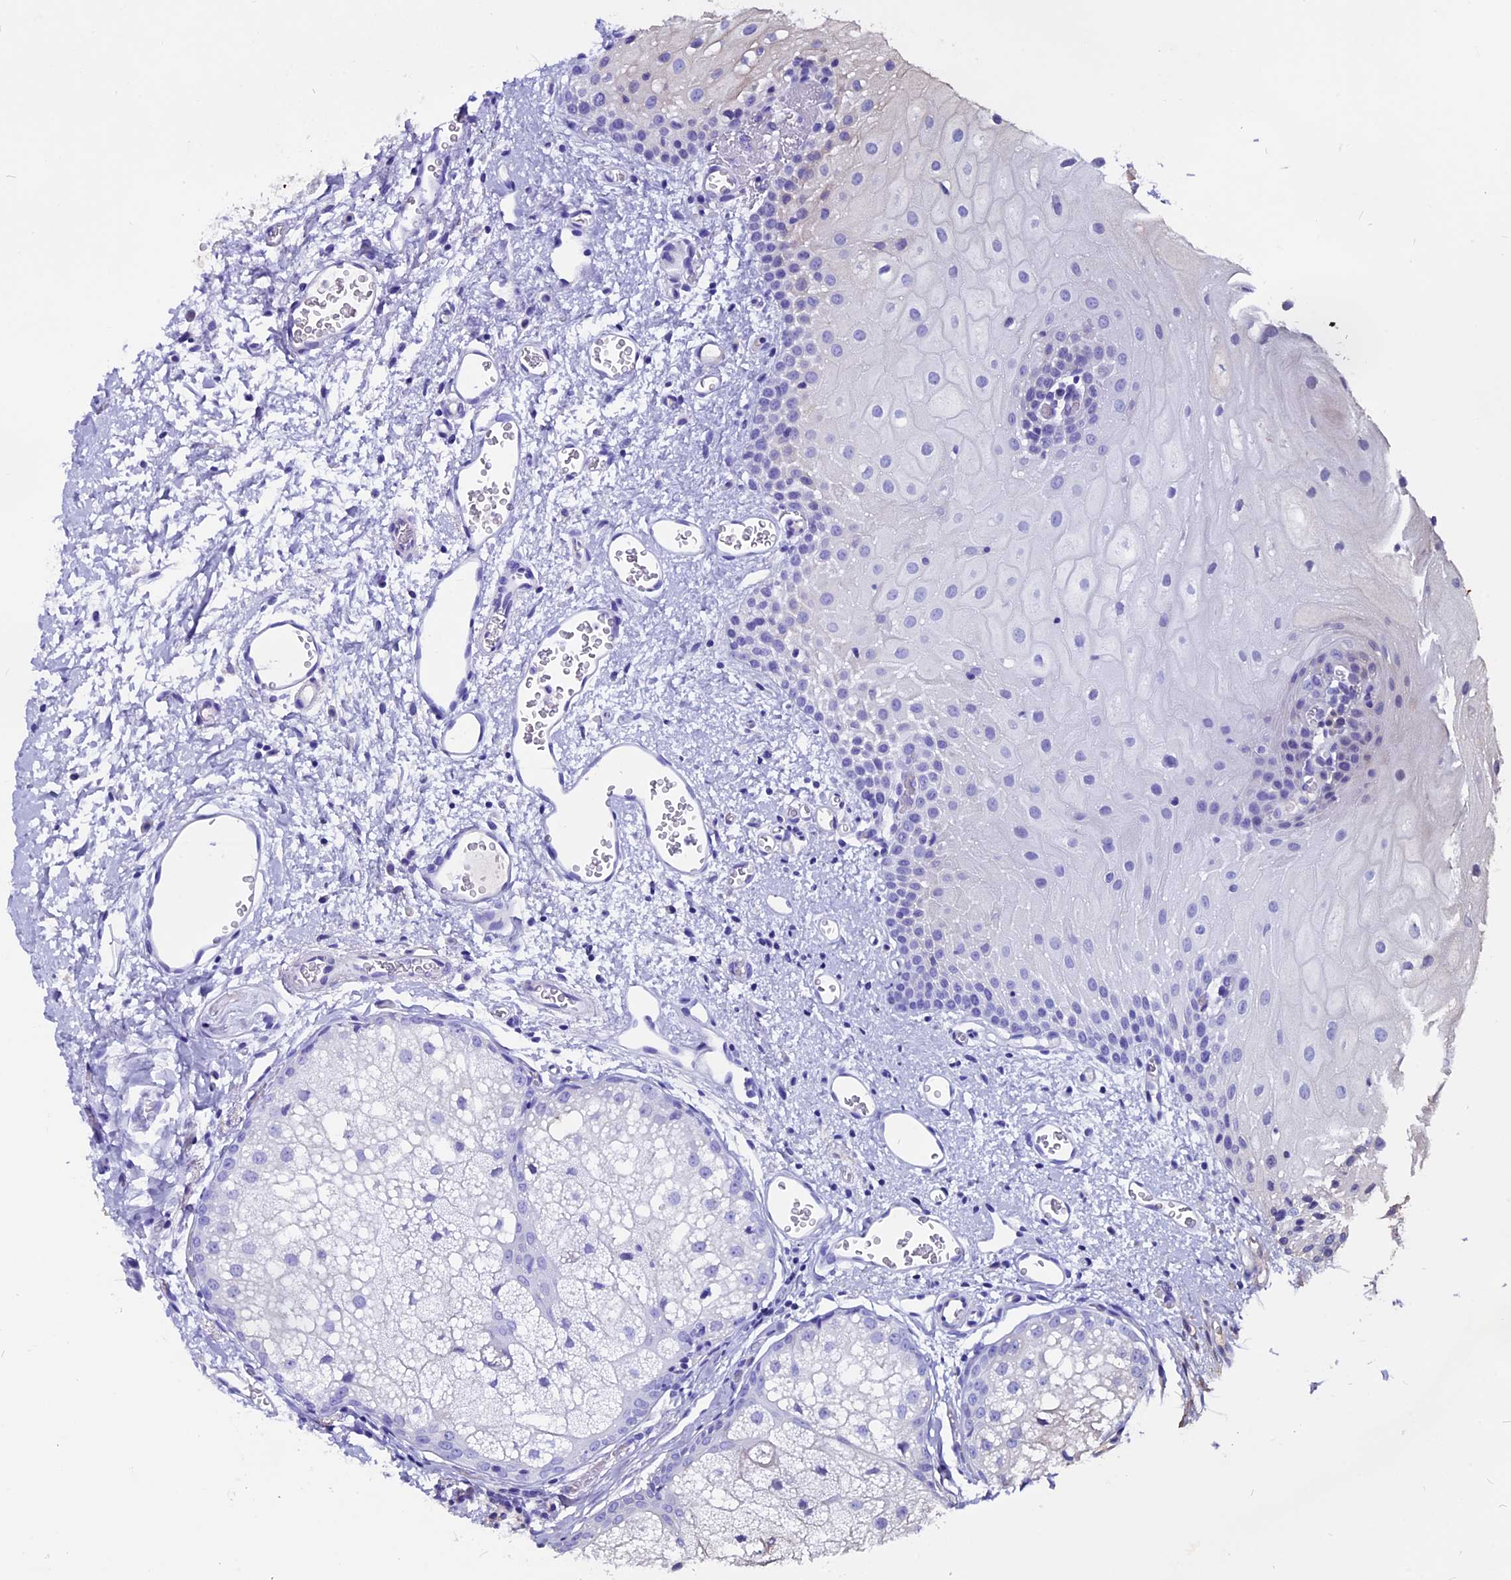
{"staining": {"intensity": "negative", "quantity": "none", "location": "none"}, "tissue": "oral mucosa", "cell_type": "Squamous epithelial cells", "image_type": "normal", "snomed": [{"axis": "morphology", "description": "Normal tissue, NOS"}, {"axis": "morphology", "description": "Squamous cell carcinoma, NOS"}, {"axis": "topography", "description": "Oral tissue"}, {"axis": "topography", "description": "Head-Neck"}], "caption": "The histopathology image reveals no significant staining in squamous epithelial cells of oral mucosa. Brightfield microscopy of IHC stained with DAB (3,3'-diaminobenzidine) (brown) and hematoxylin (blue), captured at high magnification.", "gene": "CCBE1", "patient": {"sex": "female", "age": 70}}